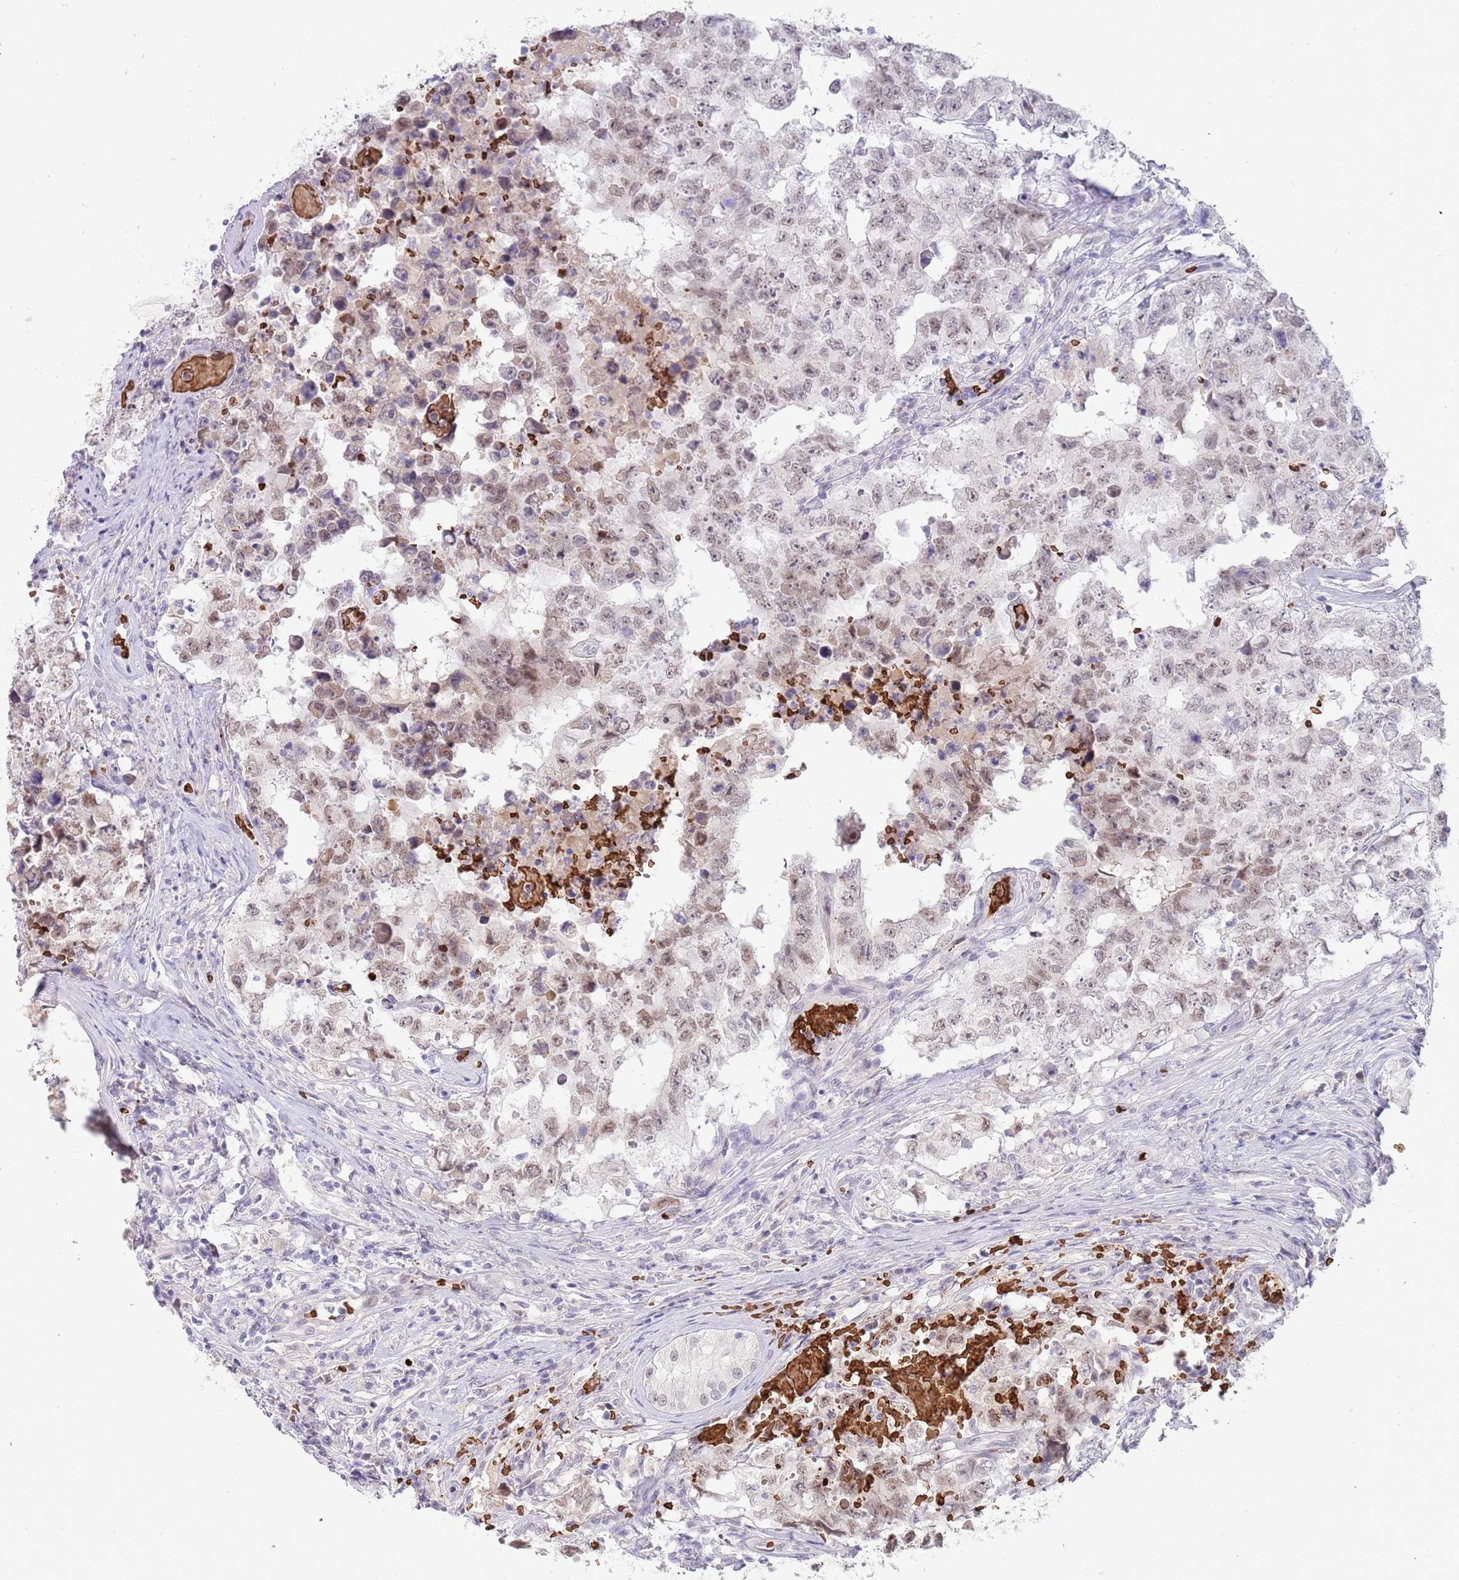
{"staining": {"intensity": "weak", "quantity": ">75%", "location": "nuclear"}, "tissue": "testis cancer", "cell_type": "Tumor cells", "image_type": "cancer", "snomed": [{"axis": "morphology", "description": "Normal tissue, NOS"}, {"axis": "morphology", "description": "Carcinoma, Embryonal, NOS"}, {"axis": "topography", "description": "Testis"}, {"axis": "topography", "description": "Epididymis"}], "caption": "Immunohistochemical staining of human testis cancer shows weak nuclear protein expression in about >75% of tumor cells.", "gene": "LYPD6B", "patient": {"sex": "male", "age": 25}}